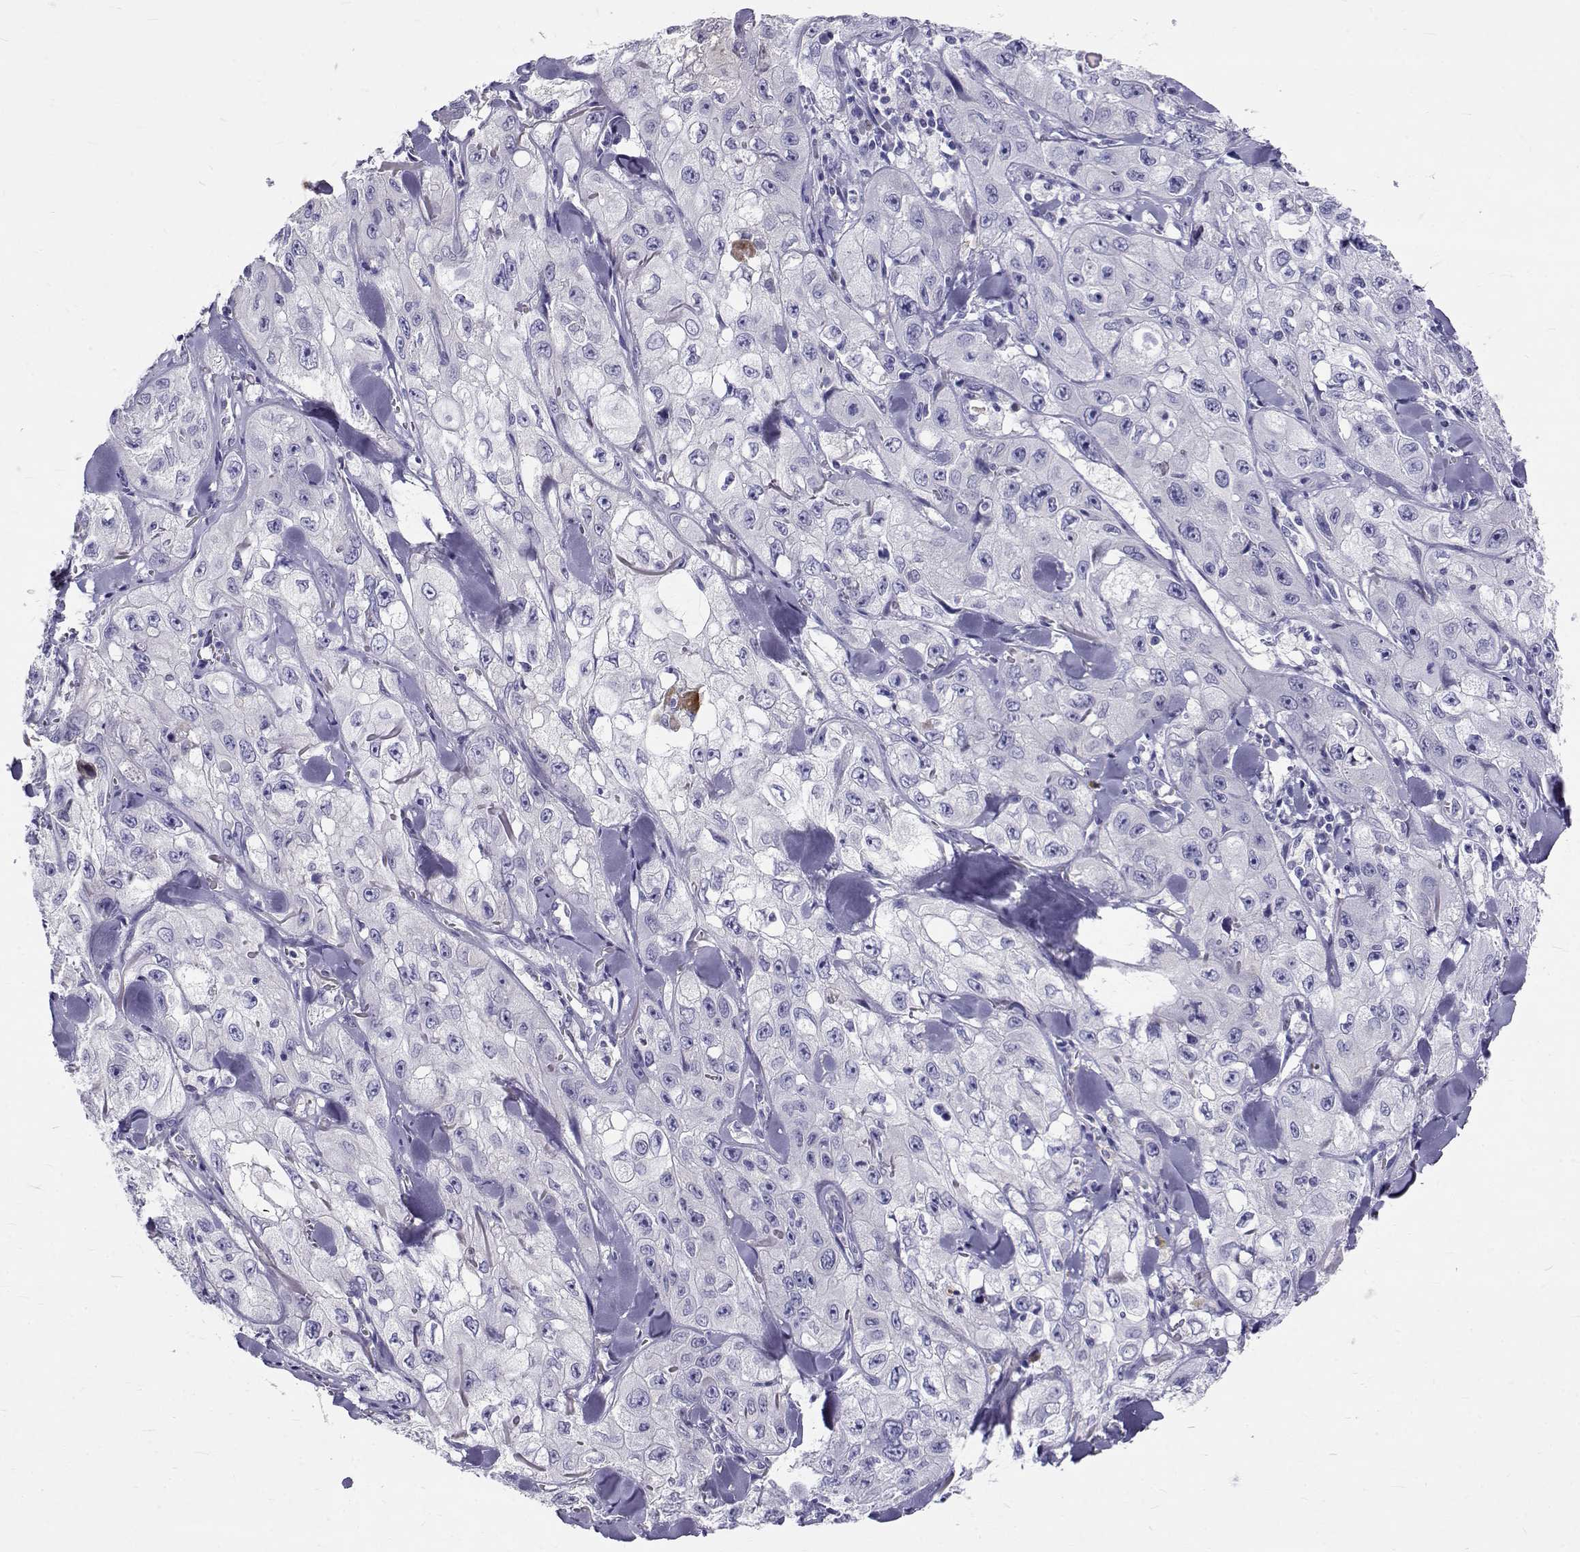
{"staining": {"intensity": "negative", "quantity": "none", "location": "none"}, "tissue": "skin cancer", "cell_type": "Tumor cells", "image_type": "cancer", "snomed": [{"axis": "morphology", "description": "Squamous cell carcinoma, NOS"}, {"axis": "topography", "description": "Skin"}, {"axis": "topography", "description": "Subcutis"}], "caption": "Tumor cells are negative for brown protein staining in skin cancer (squamous cell carcinoma).", "gene": "IGSF1", "patient": {"sex": "male", "age": 73}}